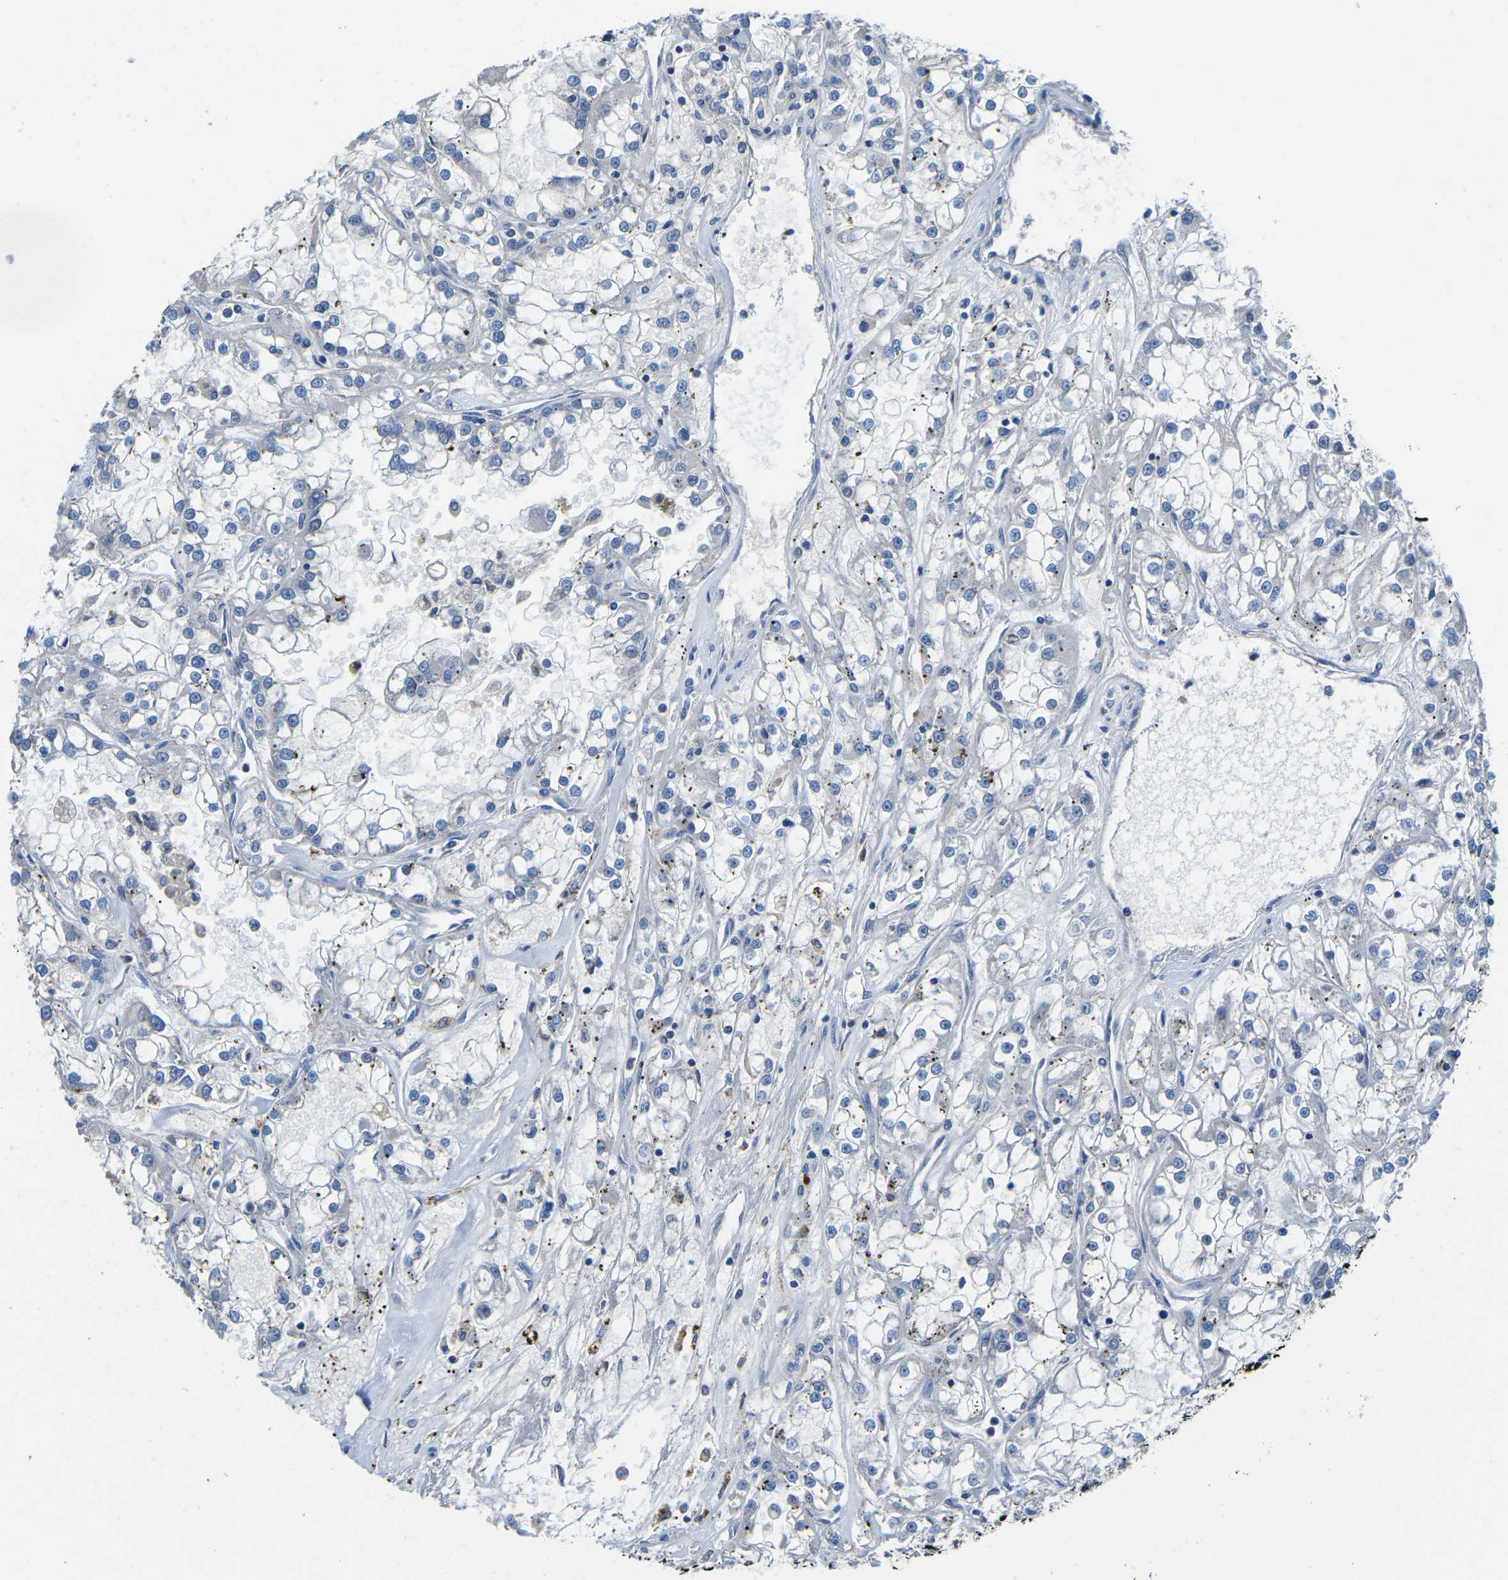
{"staining": {"intensity": "weak", "quantity": "<25%", "location": "cytoplasmic/membranous"}, "tissue": "renal cancer", "cell_type": "Tumor cells", "image_type": "cancer", "snomed": [{"axis": "morphology", "description": "Adenocarcinoma, NOS"}, {"axis": "topography", "description": "Kidney"}], "caption": "The micrograph demonstrates no staining of tumor cells in renal adenocarcinoma.", "gene": "PDCD6IP", "patient": {"sex": "female", "age": 52}}